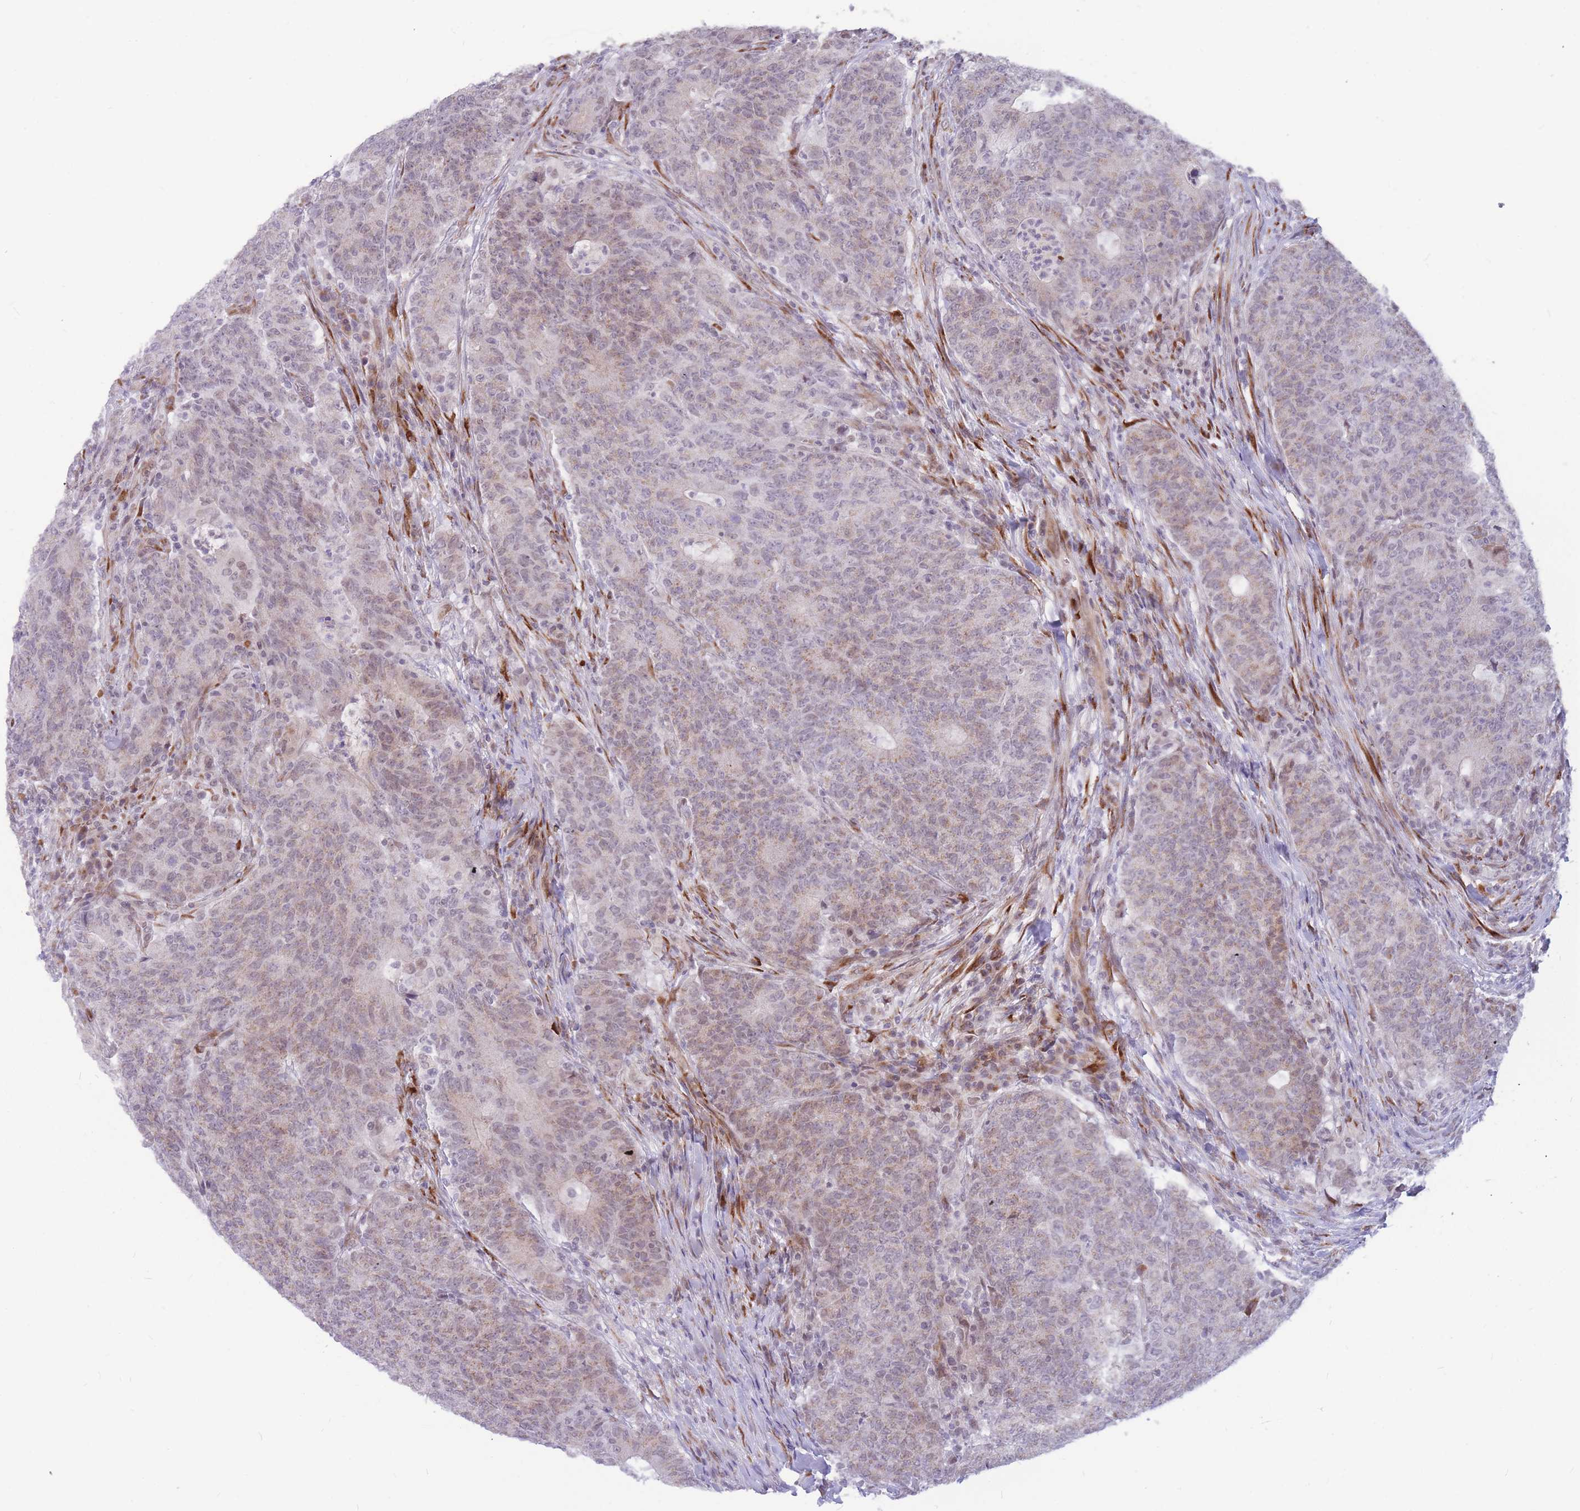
{"staining": {"intensity": "weak", "quantity": "25%-75%", "location": "cytoplasmic/membranous"}, "tissue": "colorectal cancer", "cell_type": "Tumor cells", "image_type": "cancer", "snomed": [{"axis": "morphology", "description": "Adenocarcinoma, NOS"}, {"axis": "topography", "description": "Colon"}], "caption": "Immunohistochemistry of colorectal adenocarcinoma displays low levels of weak cytoplasmic/membranous staining in approximately 25%-75% of tumor cells.", "gene": "ADD2", "patient": {"sex": "female", "age": 75}}